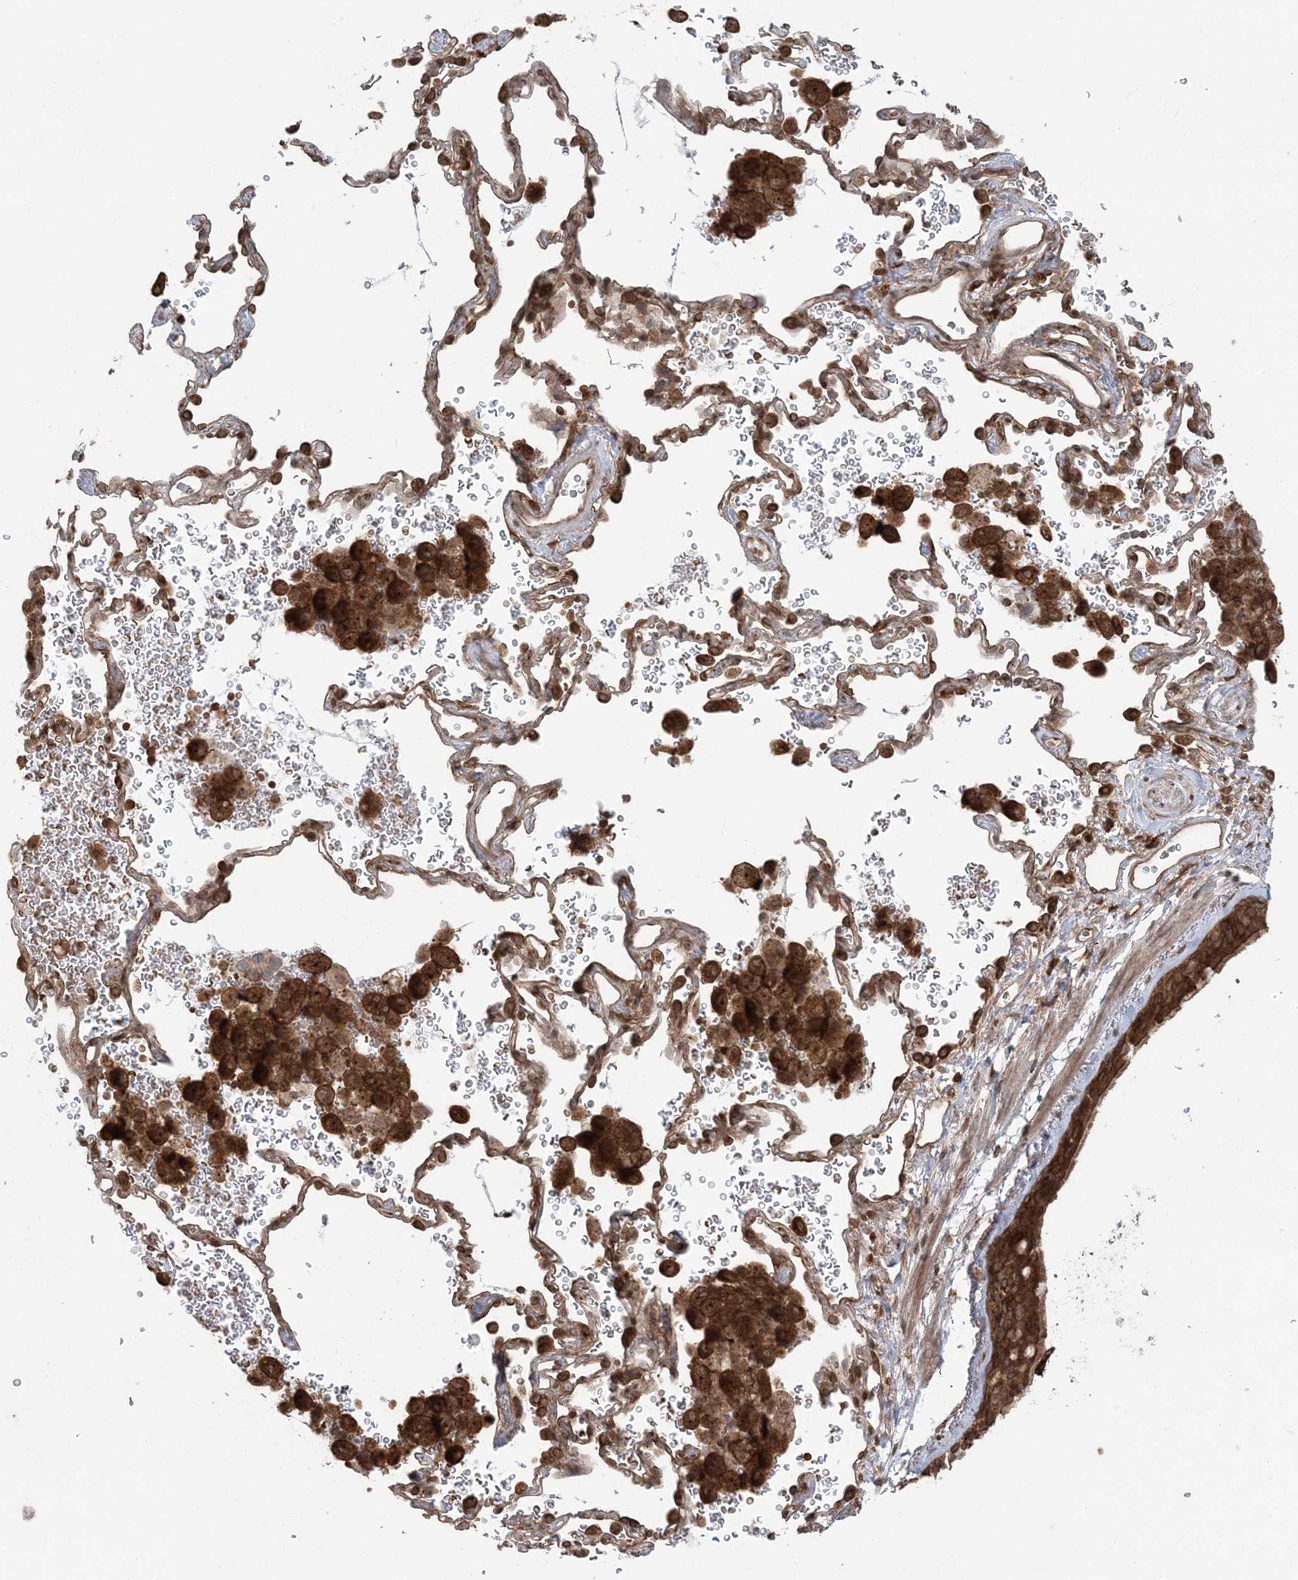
{"staining": {"intensity": "strong", "quantity": ">75%", "location": "cytoplasmic/membranous"}, "tissue": "bronchus", "cell_type": "Respiratory epithelial cells", "image_type": "normal", "snomed": [{"axis": "morphology", "description": "Normal tissue, NOS"}, {"axis": "morphology", "description": "Adenocarcinoma, NOS"}, {"axis": "topography", "description": "Bronchus"}, {"axis": "topography", "description": "Lung"}], "caption": "DAB immunohistochemical staining of benign human bronchus displays strong cytoplasmic/membranous protein positivity in about >75% of respiratory epithelial cells.", "gene": "DDX19B", "patient": {"sex": "male", "age": 54}}